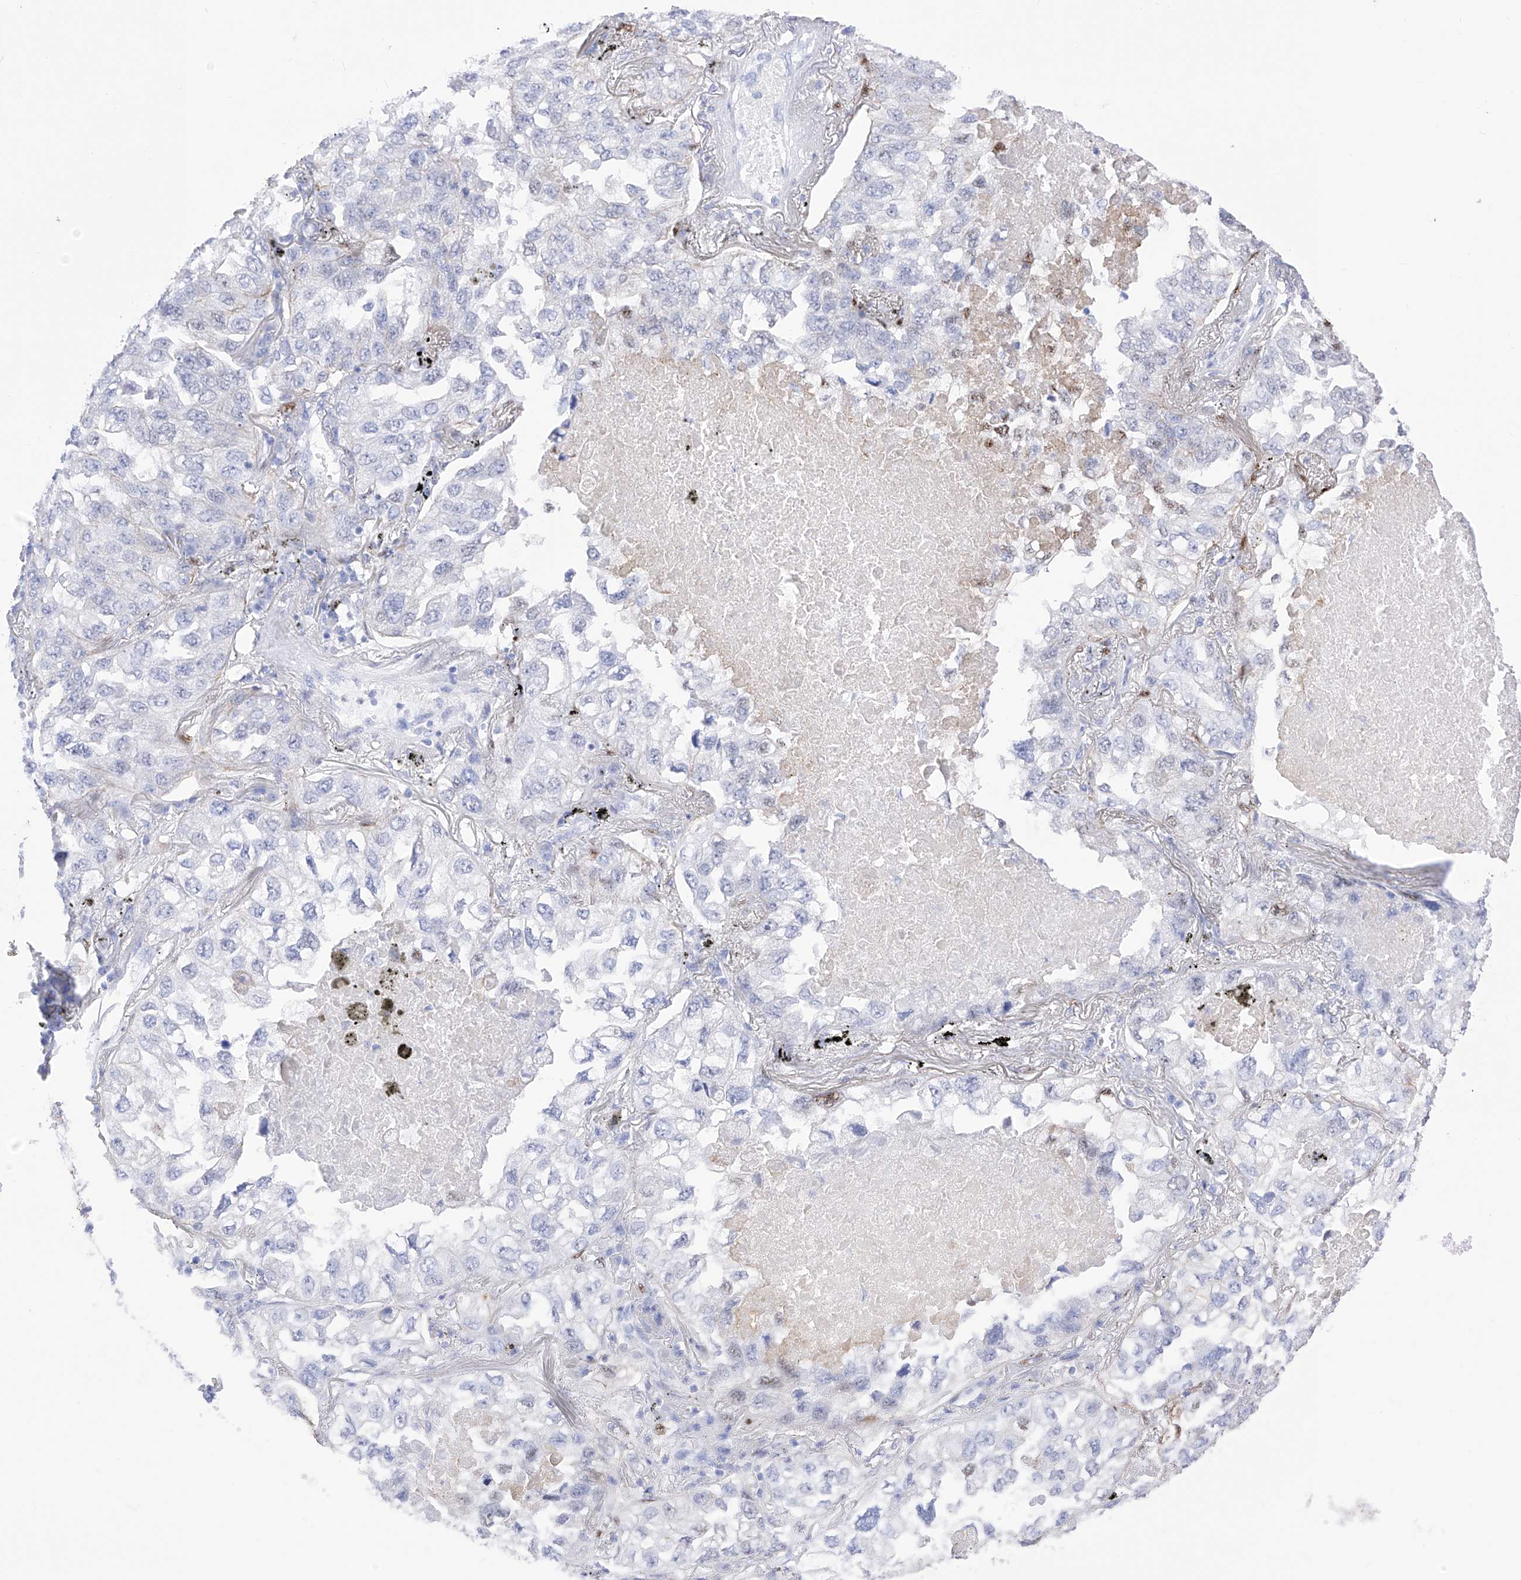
{"staining": {"intensity": "negative", "quantity": "none", "location": "none"}, "tissue": "lung cancer", "cell_type": "Tumor cells", "image_type": "cancer", "snomed": [{"axis": "morphology", "description": "Adenocarcinoma, NOS"}, {"axis": "topography", "description": "Lung"}], "caption": "IHC photomicrograph of neoplastic tissue: human lung adenocarcinoma stained with DAB reveals no significant protein expression in tumor cells.", "gene": "TRPC7", "patient": {"sex": "male", "age": 65}}